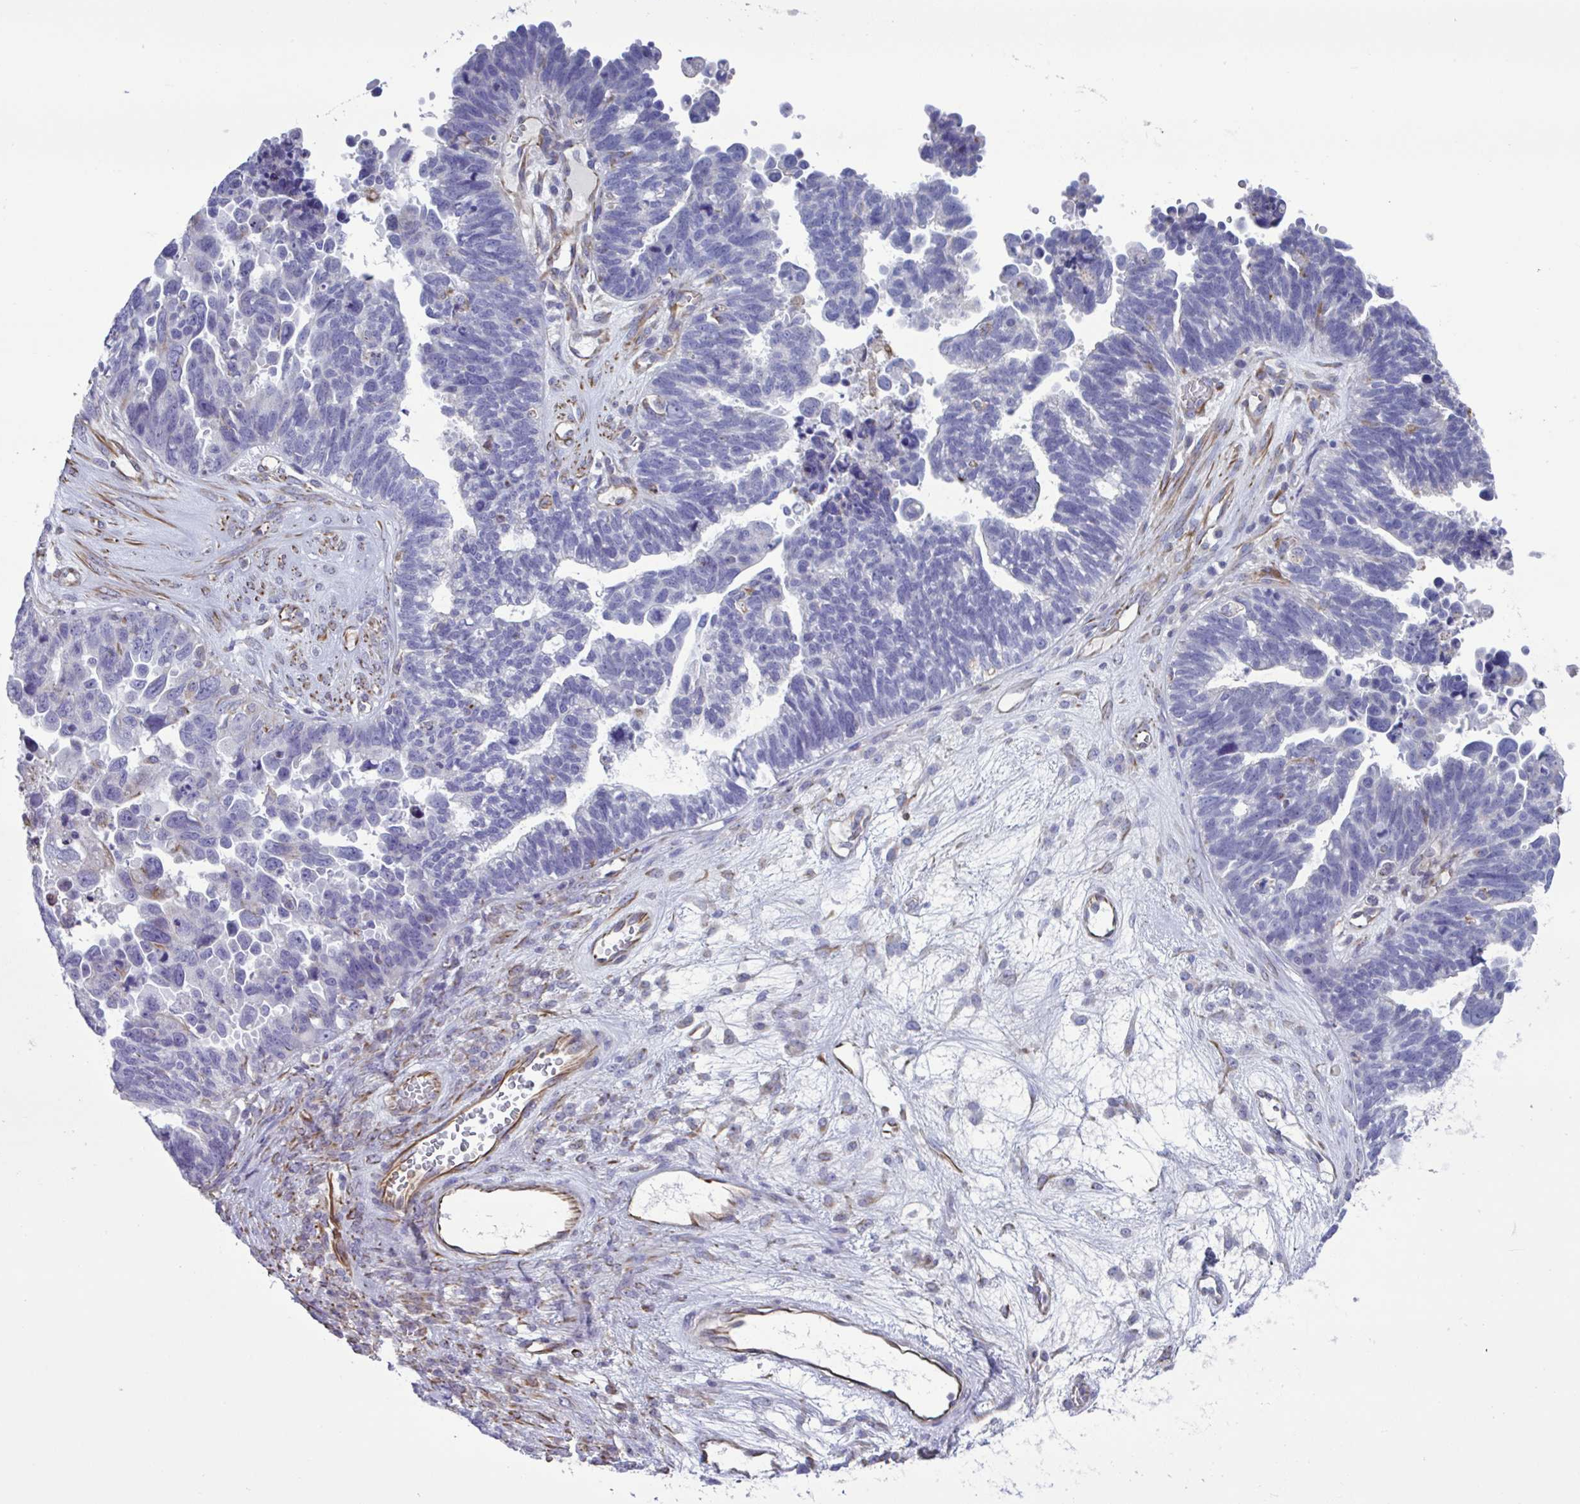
{"staining": {"intensity": "negative", "quantity": "none", "location": "none"}, "tissue": "ovarian cancer", "cell_type": "Tumor cells", "image_type": "cancer", "snomed": [{"axis": "morphology", "description": "Cystadenocarcinoma, serous, NOS"}, {"axis": "topography", "description": "Ovary"}], "caption": "This is an immunohistochemistry photomicrograph of ovarian serous cystadenocarcinoma. There is no positivity in tumor cells.", "gene": "TMEM86B", "patient": {"sex": "female", "age": 60}}